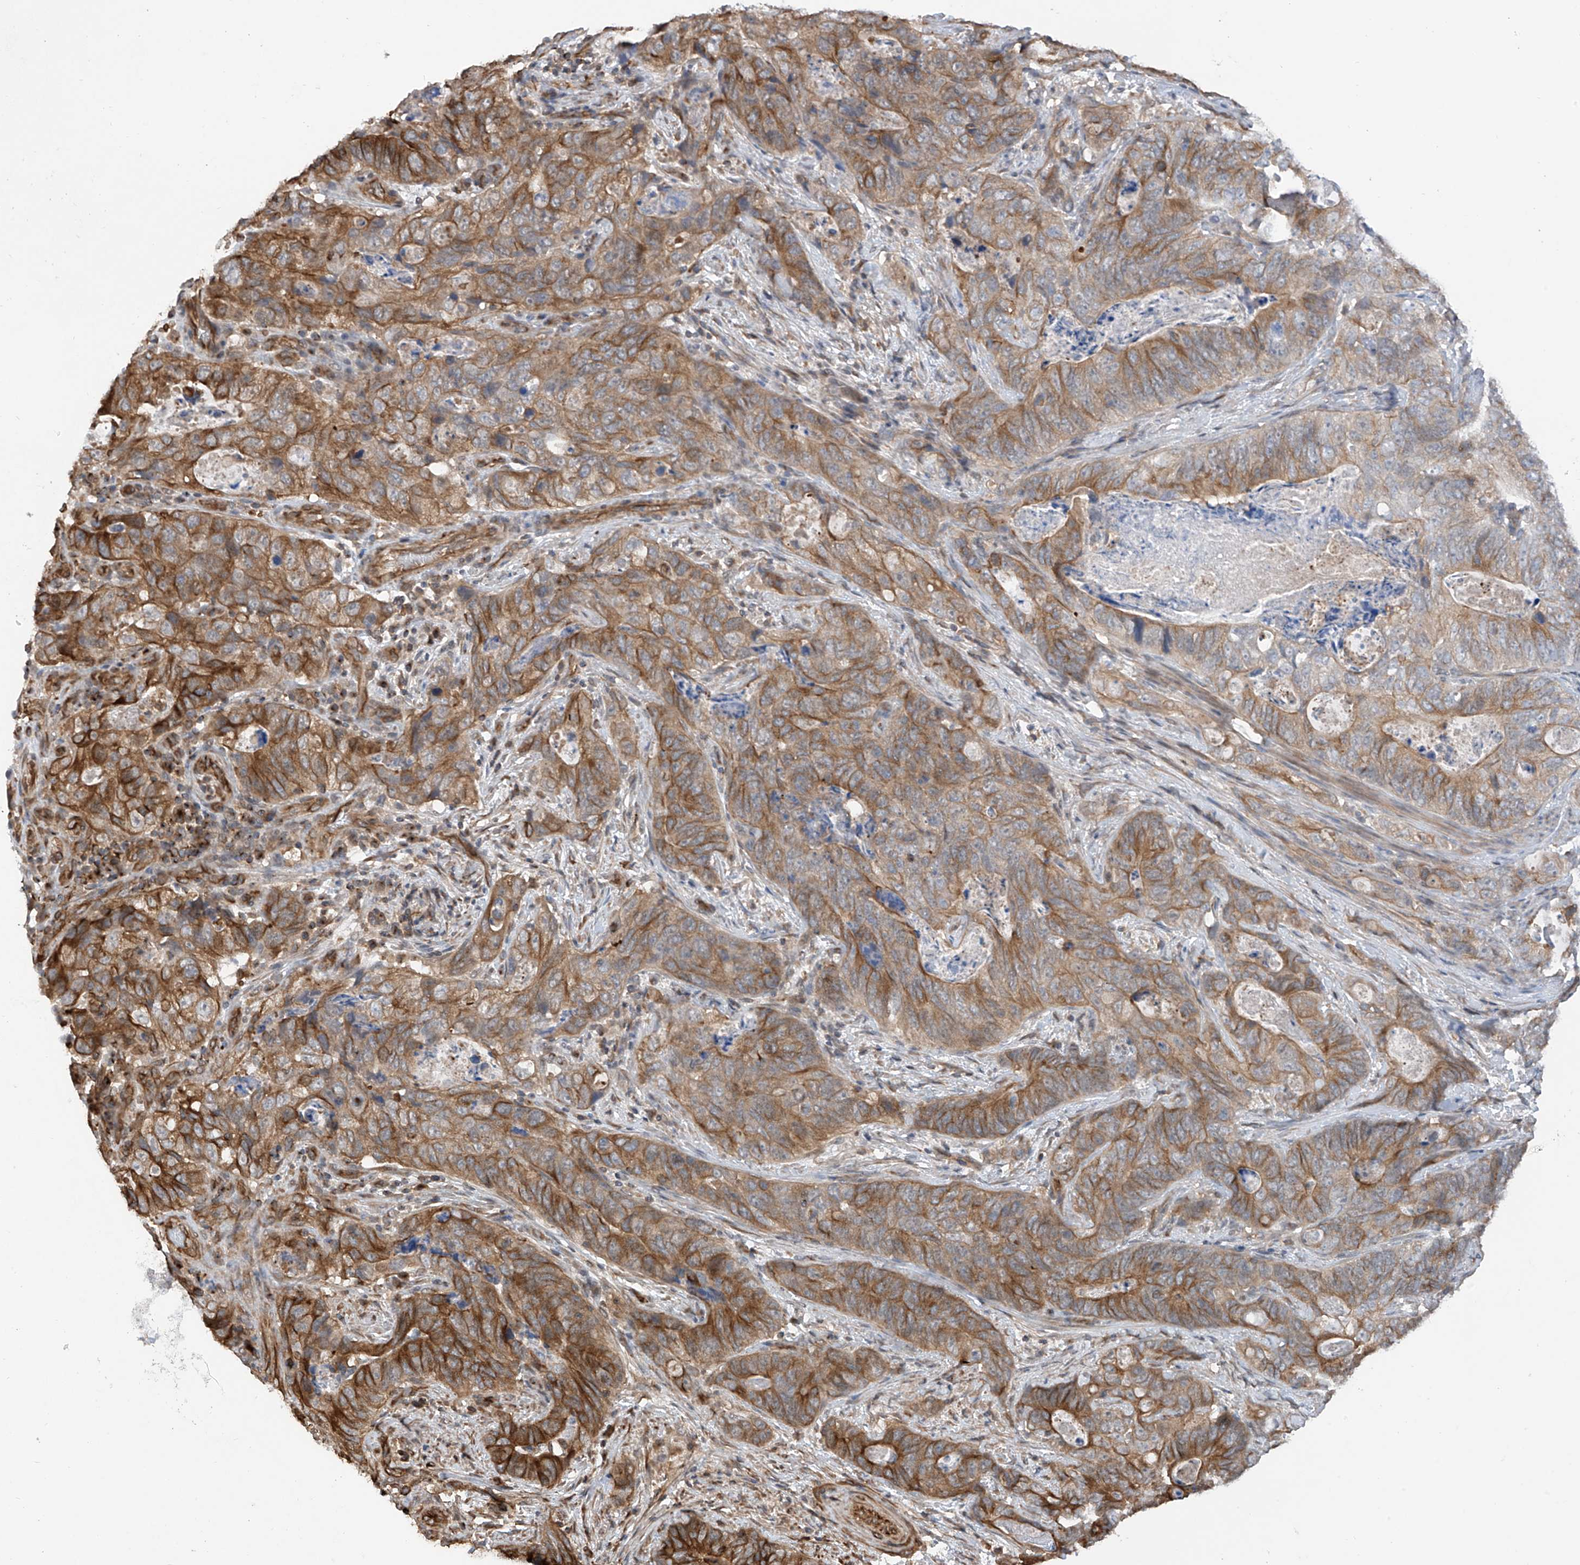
{"staining": {"intensity": "strong", "quantity": "25%-75%", "location": "cytoplasmic/membranous"}, "tissue": "stomach cancer", "cell_type": "Tumor cells", "image_type": "cancer", "snomed": [{"axis": "morphology", "description": "Normal tissue, NOS"}, {"axis": "morphology", "description": "Adenocarcinoma, NOS"}, {"axis": "topography", "description": "Stomach"}], "caption": "Adenocarcinoma (stomach) stained with DAB immunohistochemistry (IHC) exhibits high levels of strong cytoplasmic/membranous staining in about 25%-75% of tumor cells. (DAB (3,3'-diaminobenzidine) IHC, brown staining for protein, blue staining for nuclei).", "gene": "RPAIN", "patient": {"sex": "female", "age": 89}}